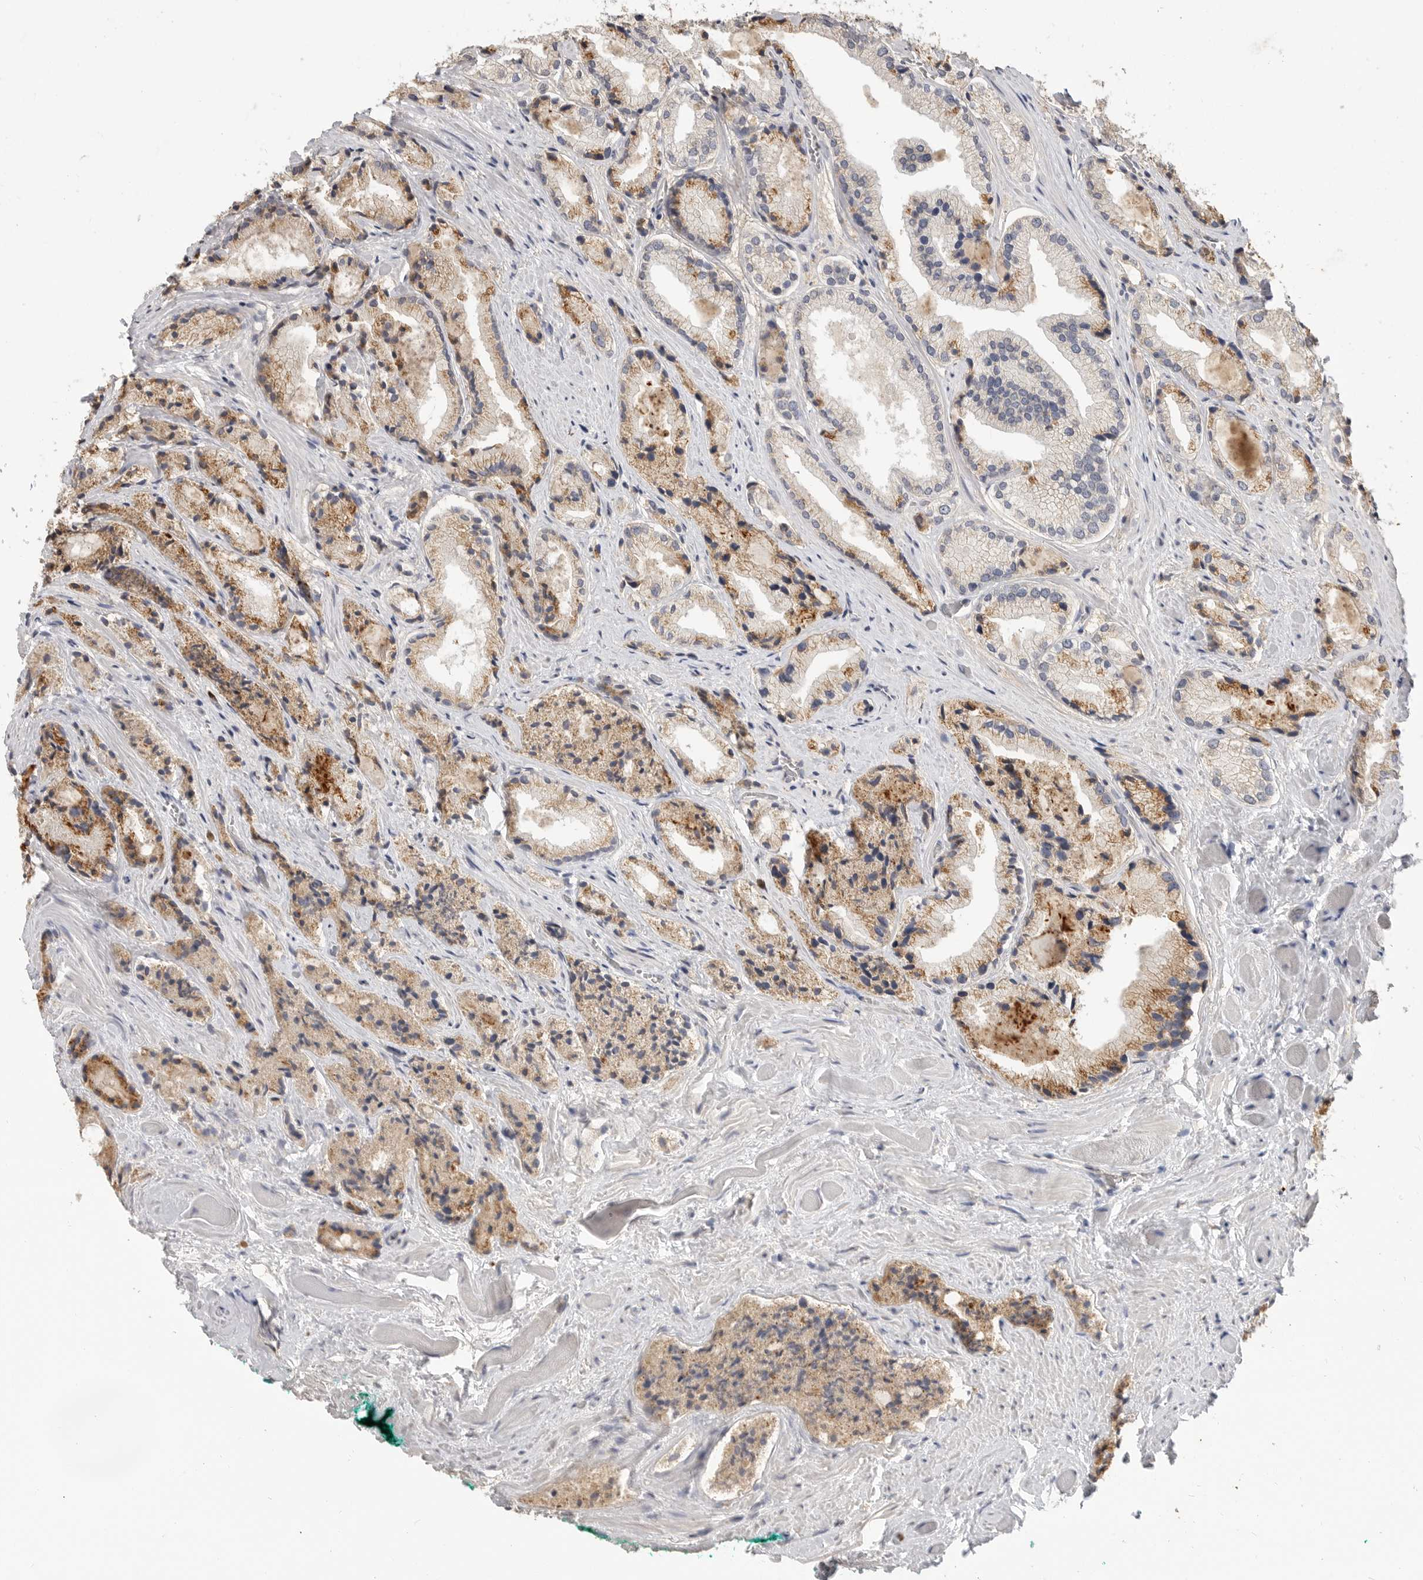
{"staining": {"intensity": "moderate", "quantity": "25%-75%", "location": "cytoplasmic/membranous"}, "tissue": "prostate cancer", "cell_type": "Tumor cells", "image_type": "cancer", "snomed": [{"axis": "morphology", "description": "Adenocarcinoma, Low grade"}, {"axis": "topography", "description": "Prostate"}], "caption": "Adenocarcinoma (low-grade) (prostate) stained with a brown dye demonstrates moderate cytoplasmic/membranous positive staining in approximately 25%-75% of tumor cells.", "gene": "LTBR", "patient": {"sex": "male", "age": 62}}